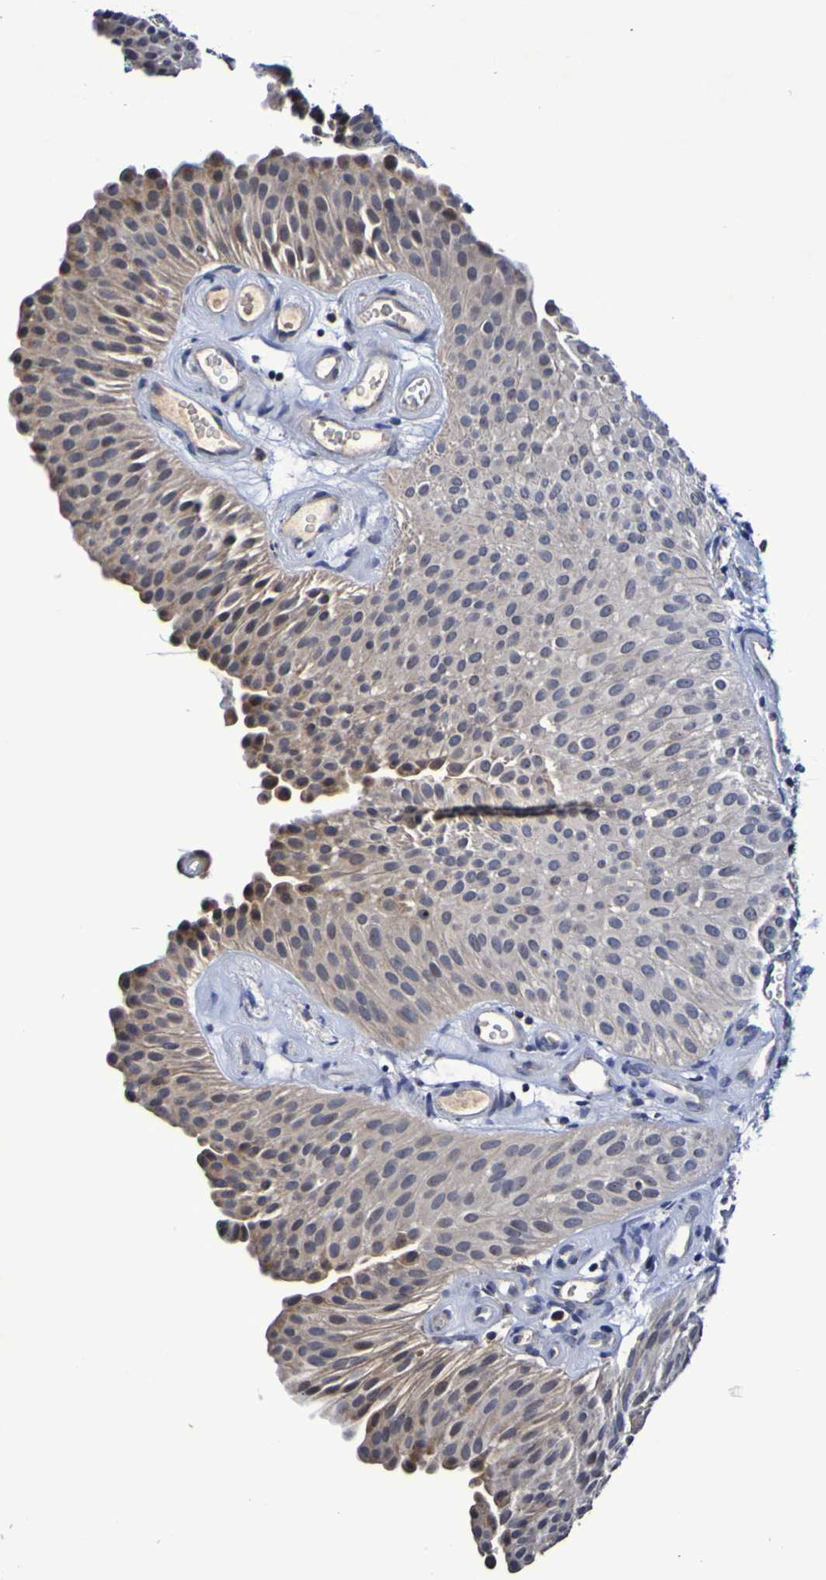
{"staining": {"intensity": "weak", "quantity": ">75%", "location": "cytoplasmic/membranous,nuclear"}, "tissue": "urothelial cancer", "cell_type": "Tumor cells", "image_type": "cancer", "snomed": [{"axis": "morphology", "description": "Urothelial carcinoma, Low grade"}, {"axis": "topography", "description": "Urinary bladder"}], "caption": "Tumor cells show weak cytoplasmic/membranous and nuclear staining in approximately >75% of cells in low-grade urothelial carcinoma.", "gene": "PTP4A2", "patient": {"sex": "female", "age": 60}}